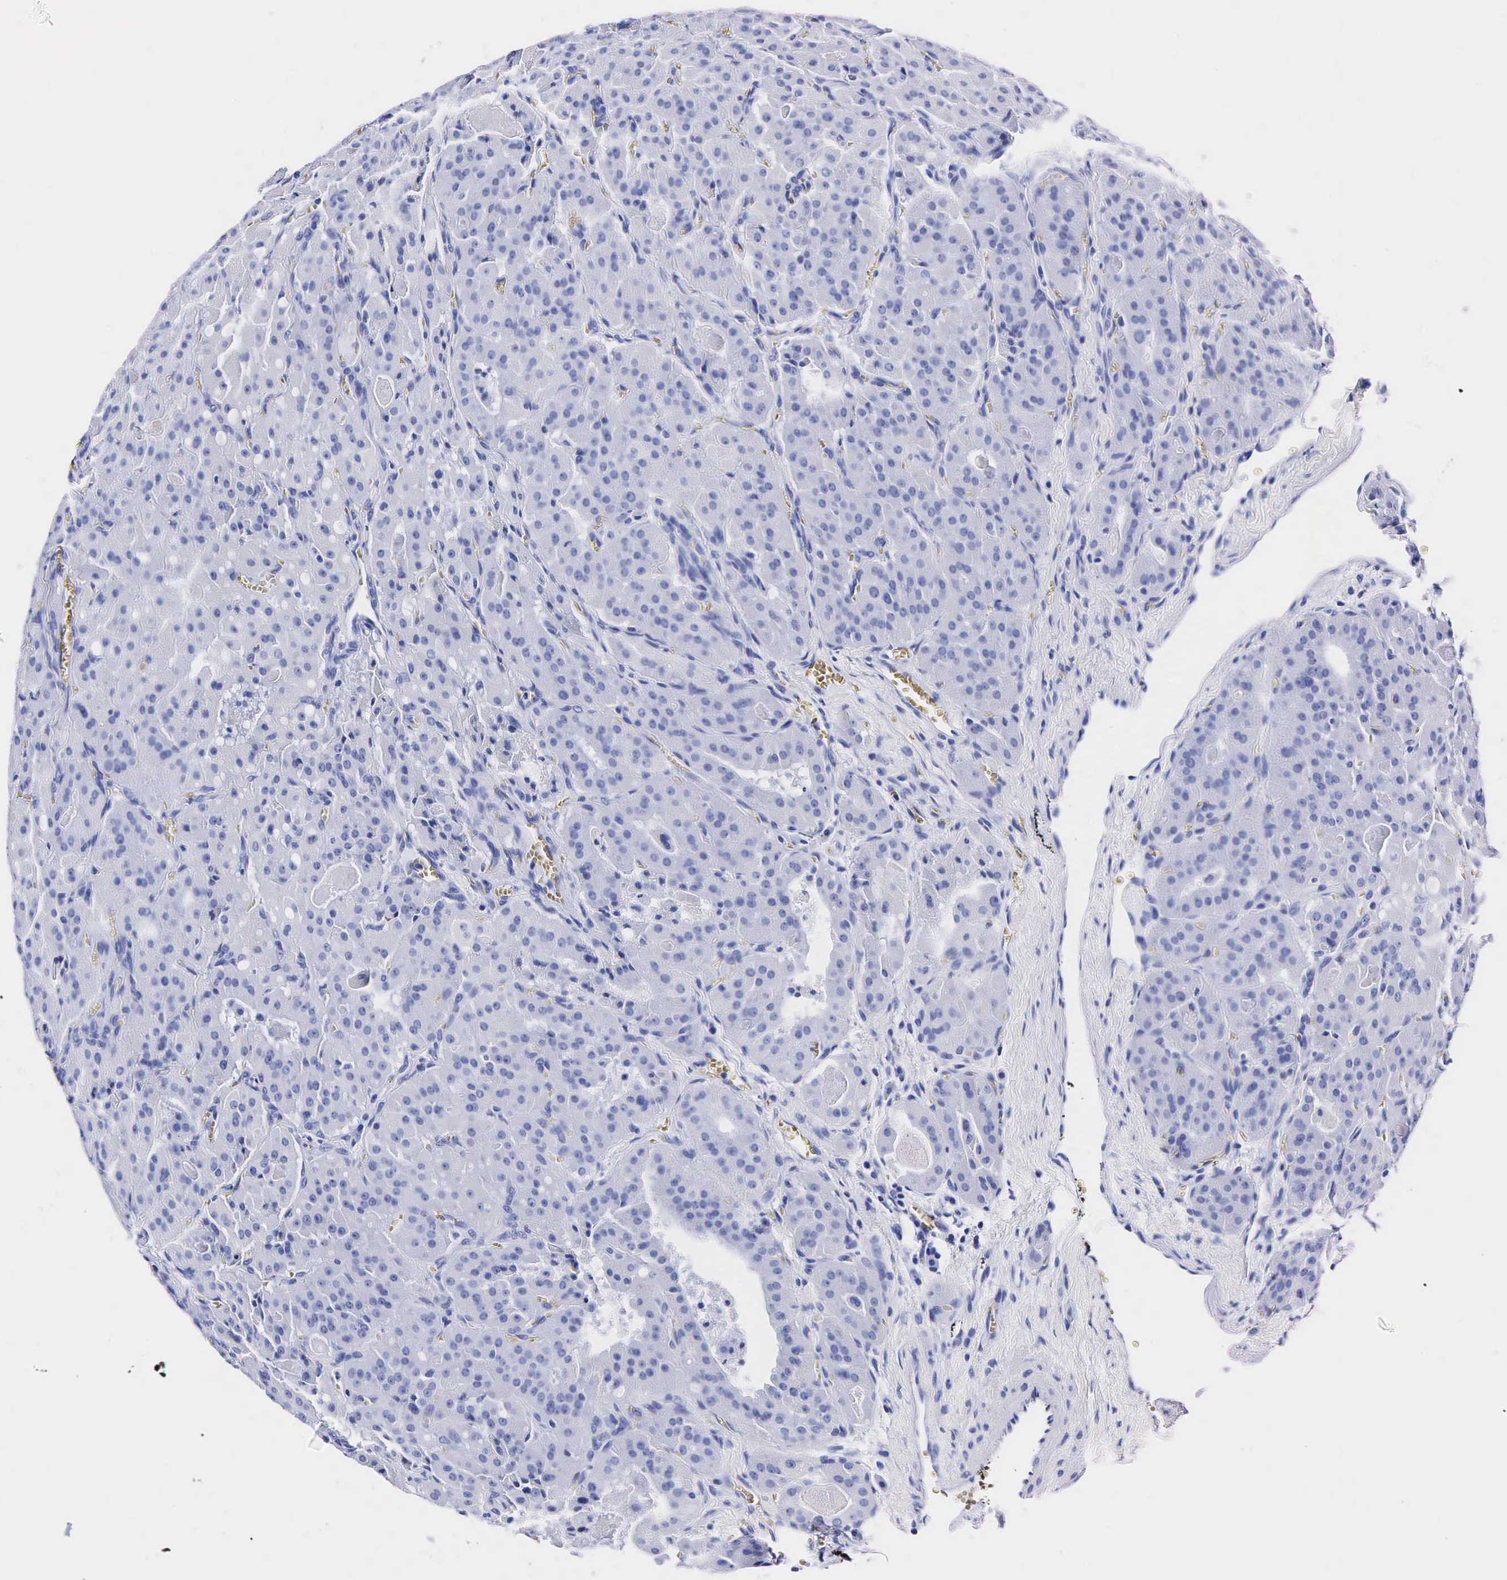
{"staining": {"intensity": "negative", "quantity": "none", "location": "none"}, "tissue": "thyroid cancer", "cell_type": "Tumor cells", "image_type": "cancer", "snomed": [{"axis": "morphology", "description": "Carcinoma, NOS"}, {"axis": "topography", "description": "Thyroid gland"}], "caption": "Immunohistochemistry (IHC) micrograph of neoplastic tissue: carcinoma (thyroid) stained with DAB reveals no significant protein positivity in tumor cells.", "gene": "KLK3", "patient": {"sex": "male", "age": 76}}